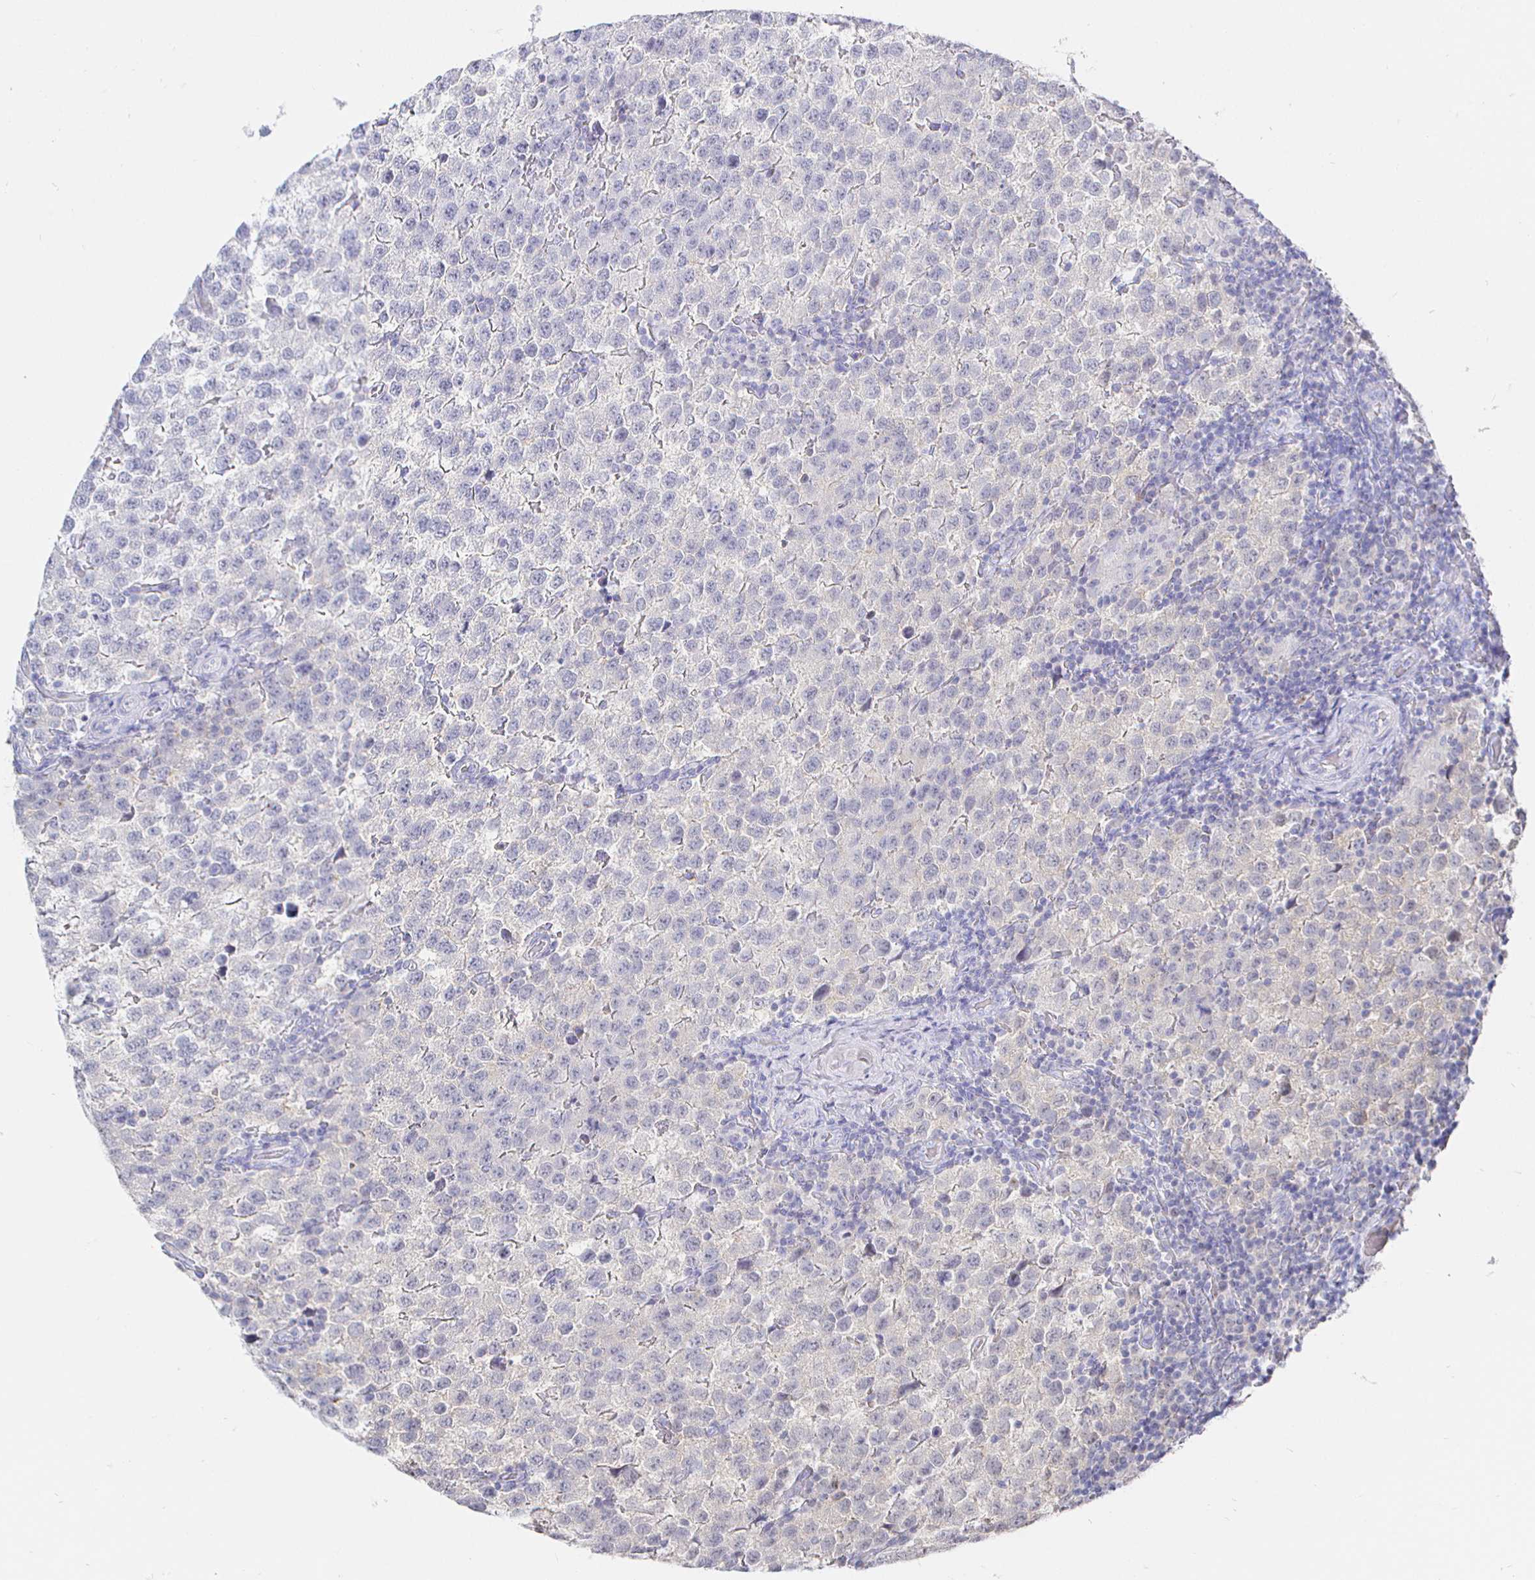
{"staining": {"intensity": "negative", "quantity": "none", "location": "none"}, "tissue": "testis cancer", "cell_type": "Tumor cells", "image_type": "cancer", "snomed": [{"axis": "morphology", "description": "Seminoma, NOS"}, {"axis": "topography", "description": "Testis"}], "caption": "This is a micrograph of immunohistochemistry staining of testis cancer, which shows no expression in tumor cells.", "gene": "LRRC23", "patient": {"sex": "male", "age": 34}}